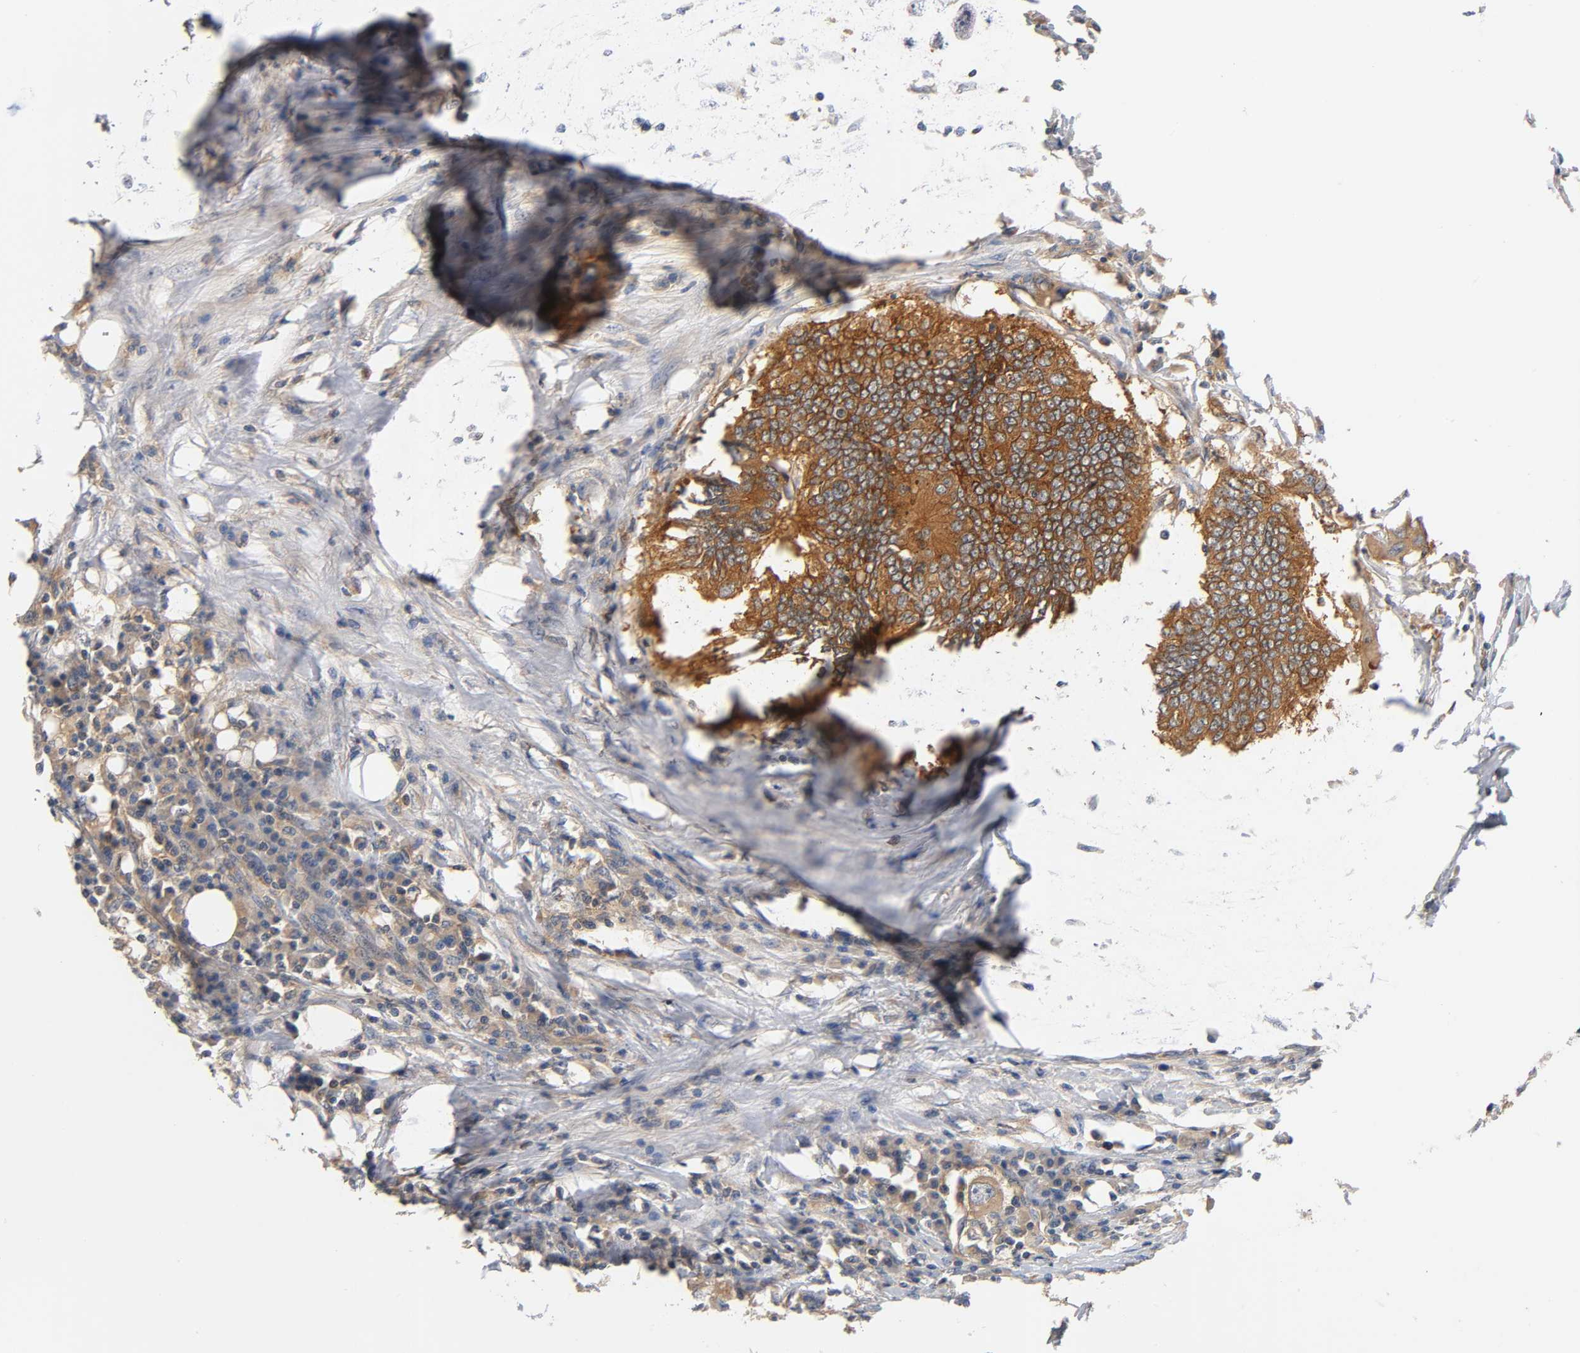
{"staining": {"intensity": "moderate", "quantity": ">75%", "location": "cytoplasmic/membranous"}, "tissue": "colorectal cancer", "cell_type": "Tumor cells", "image_type": "cancer", "snomed": [{"axis": "morphology", "description": "Adenocarcinoma, NOS"}, {"axis": "topography", "description": "Colon"}], "caption": "Human adenocarcinoma (colorectal) stained with a brown dye reveals moderate cytoplasmic/membranous positive positivity in about >75% of tumor cells.", "gene": "PRKAB1", "patient": {"sex": "male", "age": 71}}